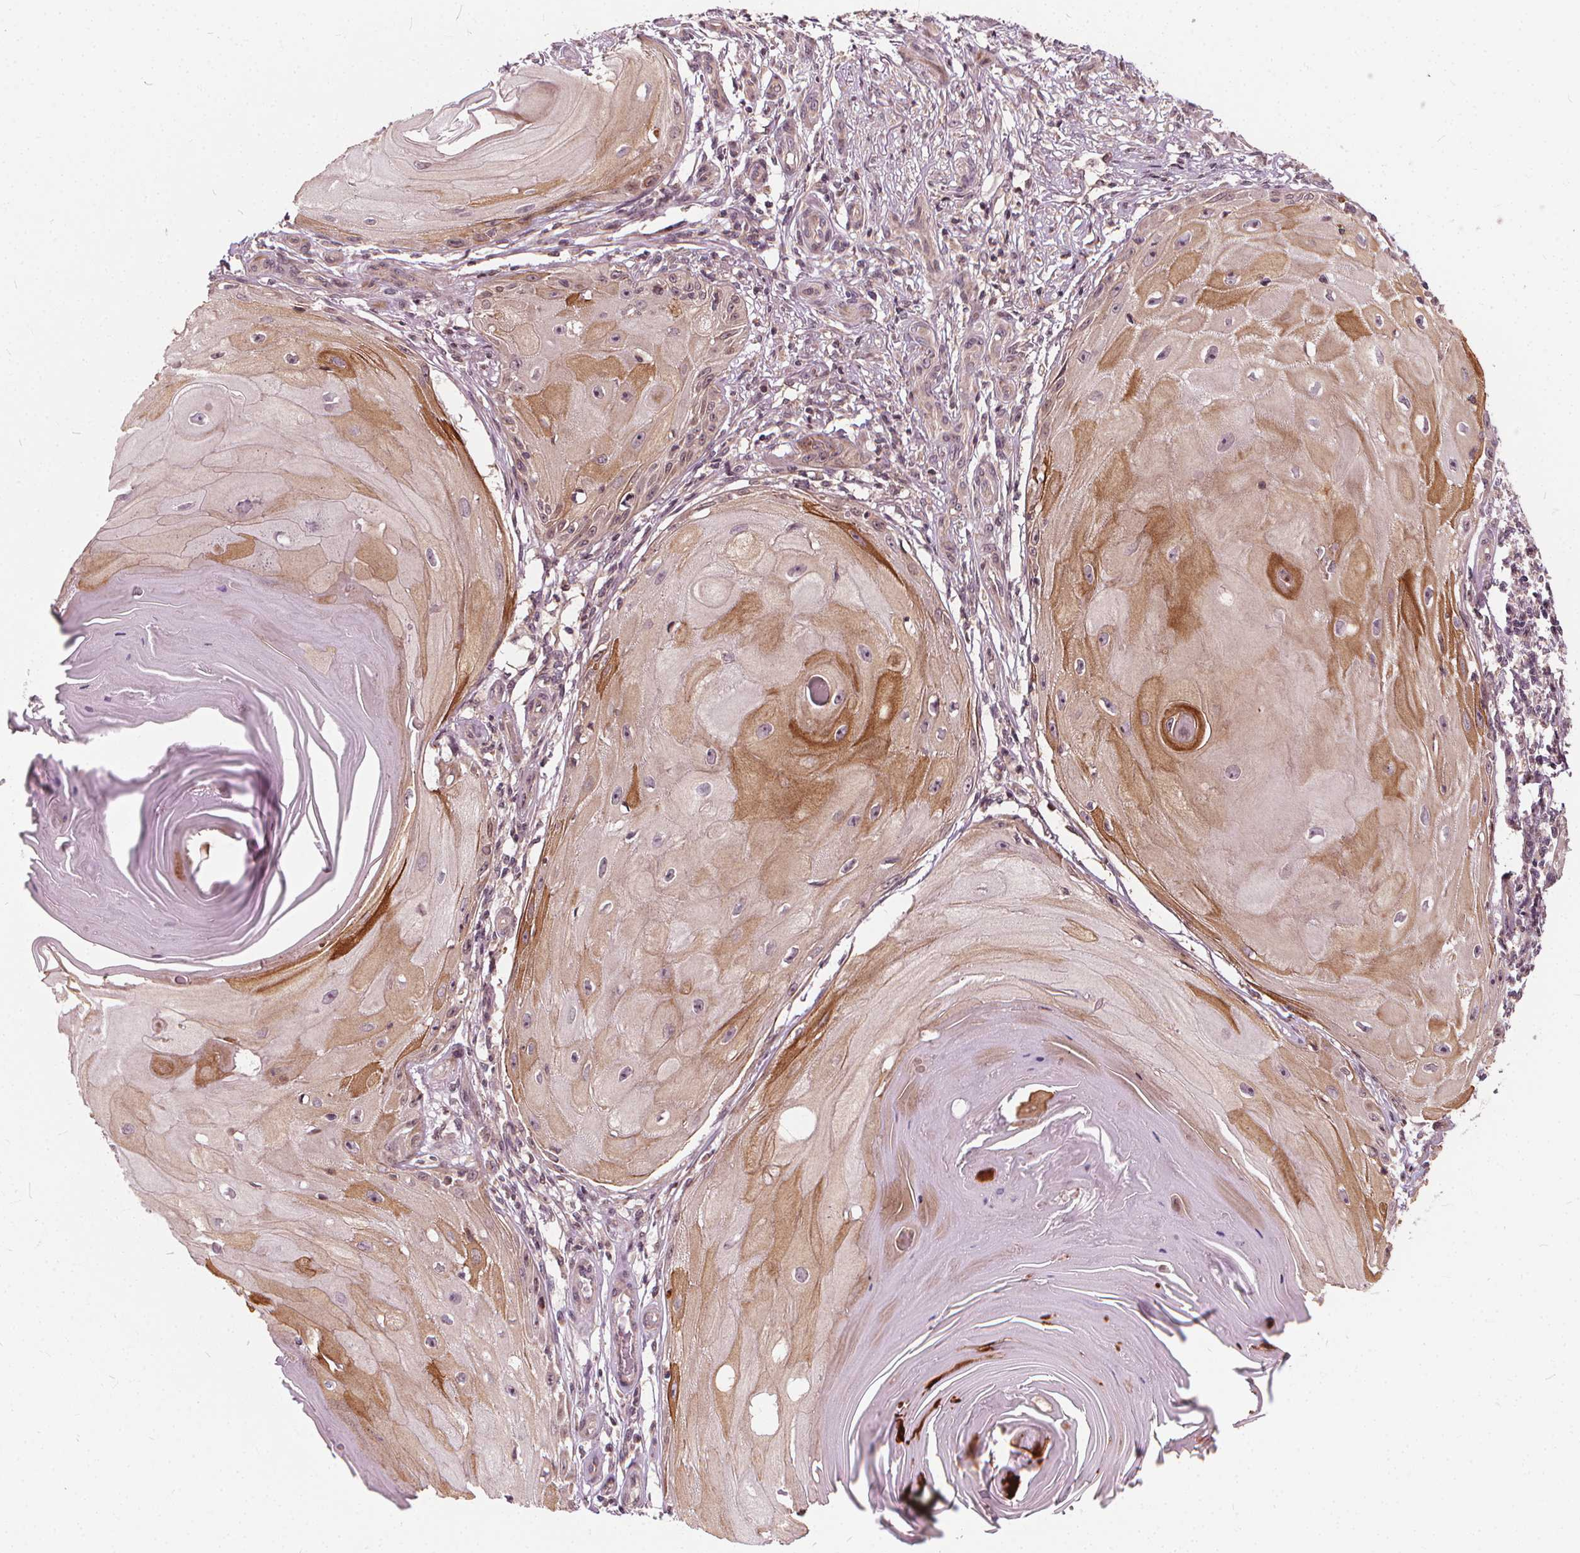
{"staining": {"intensity": "moderate", "quantity": "25%-75%", "location": "cytoplasmic/membranous"}, "tissue": "skin cancer", "cell_type": "Tumor cells", "image_type": "cancer", "snomed": [{"axis": "morphology", "description": "Squamous cell carcinoma, NOS"}, {"axis": "topography", "description": "Skin"}], "caption": "DAB (3,3'-diaminobenzidine) immunohistochemical staining of skin cancer (squamous cell carcinoma) reveals moderate cytoplasmic/membranous protein positivity in about 25%-75% of tumor cells.", "gene": "INPP5E", "patient": {"sex": "female", "age": 77}}